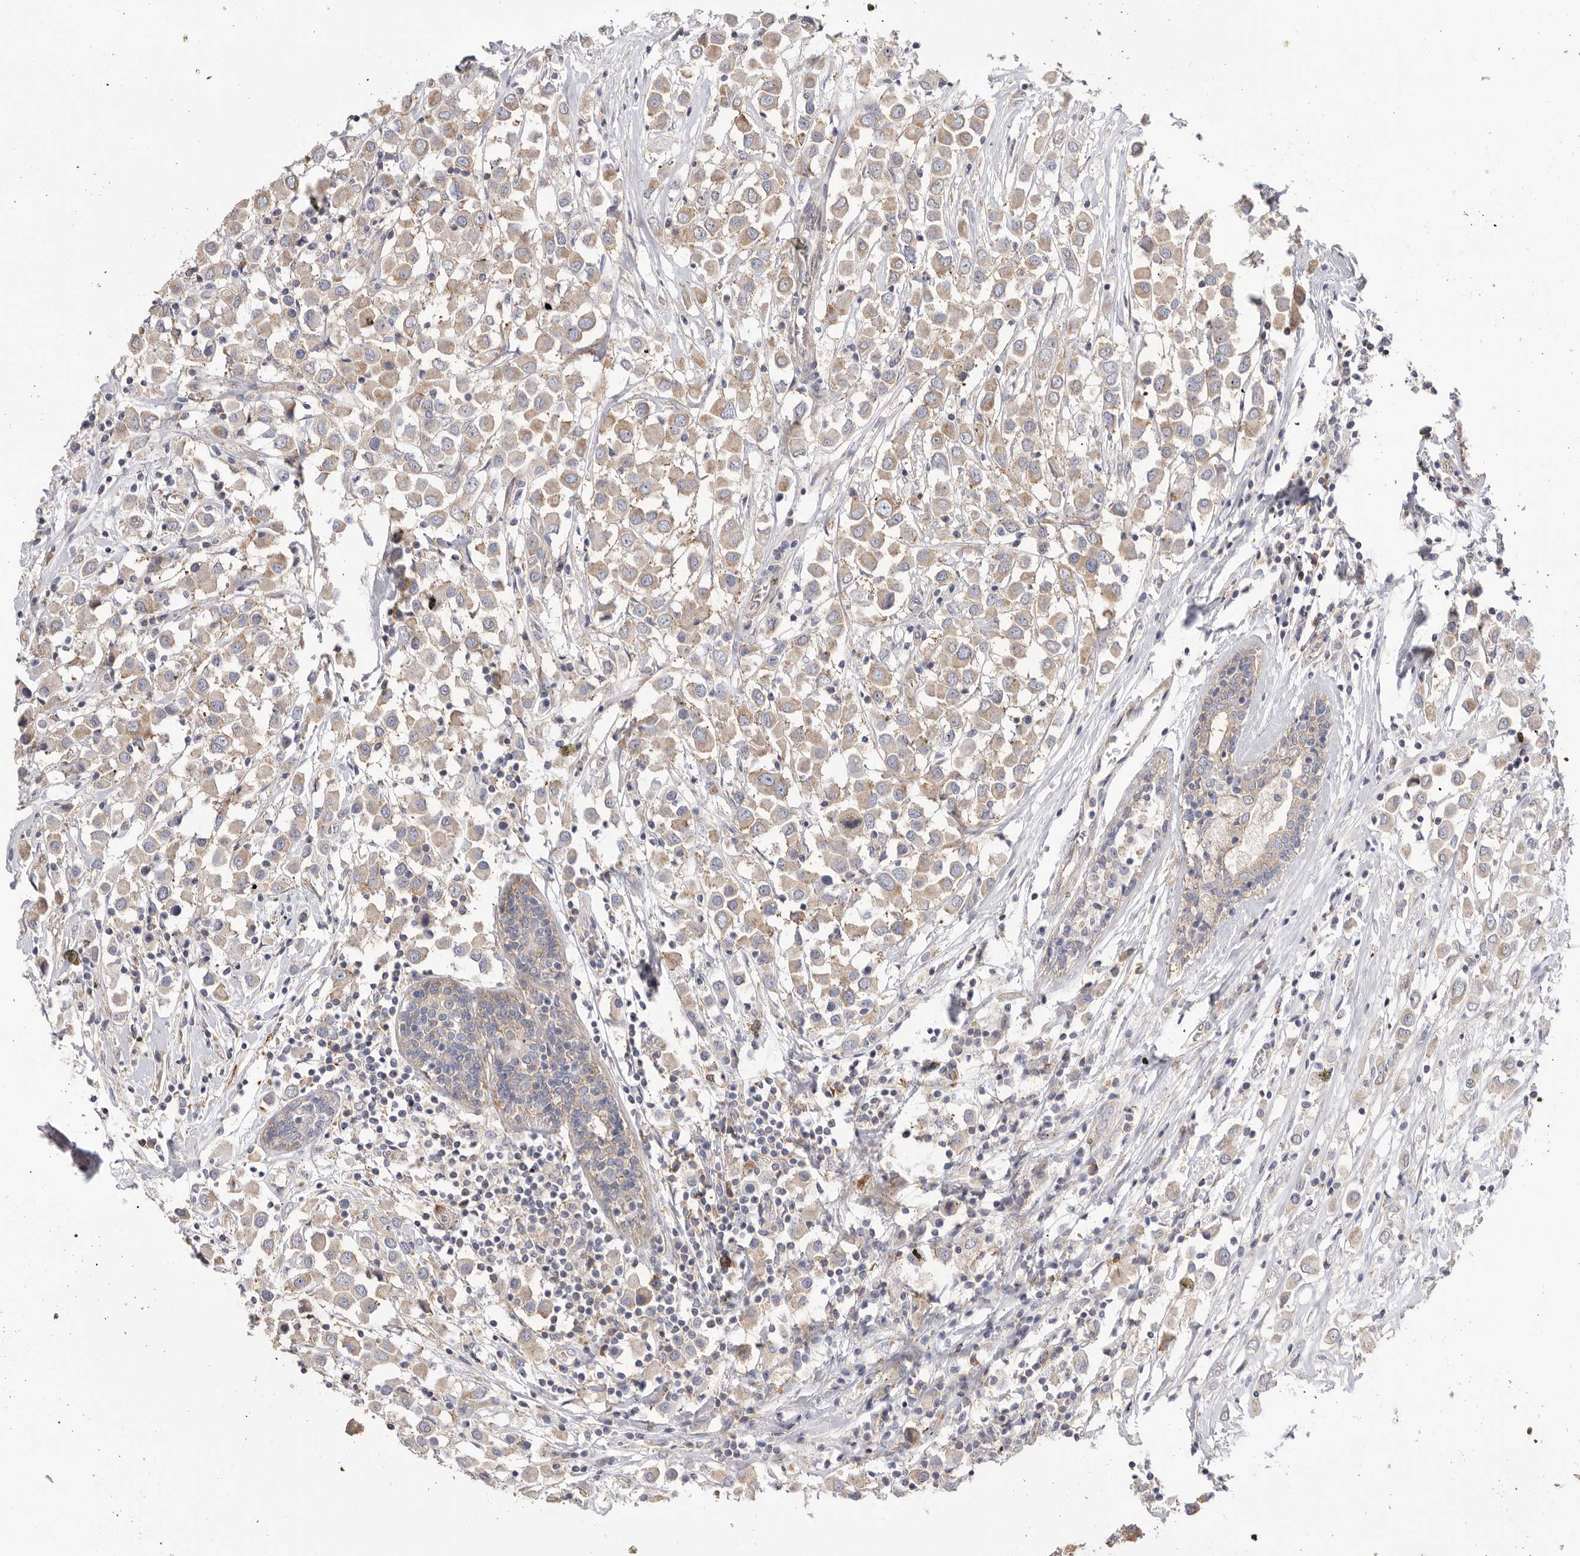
{"staining": {"intensity": "weak", "quantity": ">75%", "location": "cytoplasmic/membranous"}, "tissue": "breast cancer", "cell_type": "Tumor cells", "image_type": "cancer", "snomed": [{"axis": "morphology", "description": "Duct carcinoma"}, {"axis": "topography", "description": "Breast"}], "caption": "A high-resolution image shows immunohistochemistry (IHC) staining of breast cancer (intraductal carcinoma), which reveals weak cytoplasmic/membranous positivity in approximately >75% of tumor cells. The staining is performed using DAB brown chromogen to label protein expression. The nuclei are counter-stained blue using hematoxylin.", "gene": "SERBP1", "patient": {"sex": "female", "age": 61}}